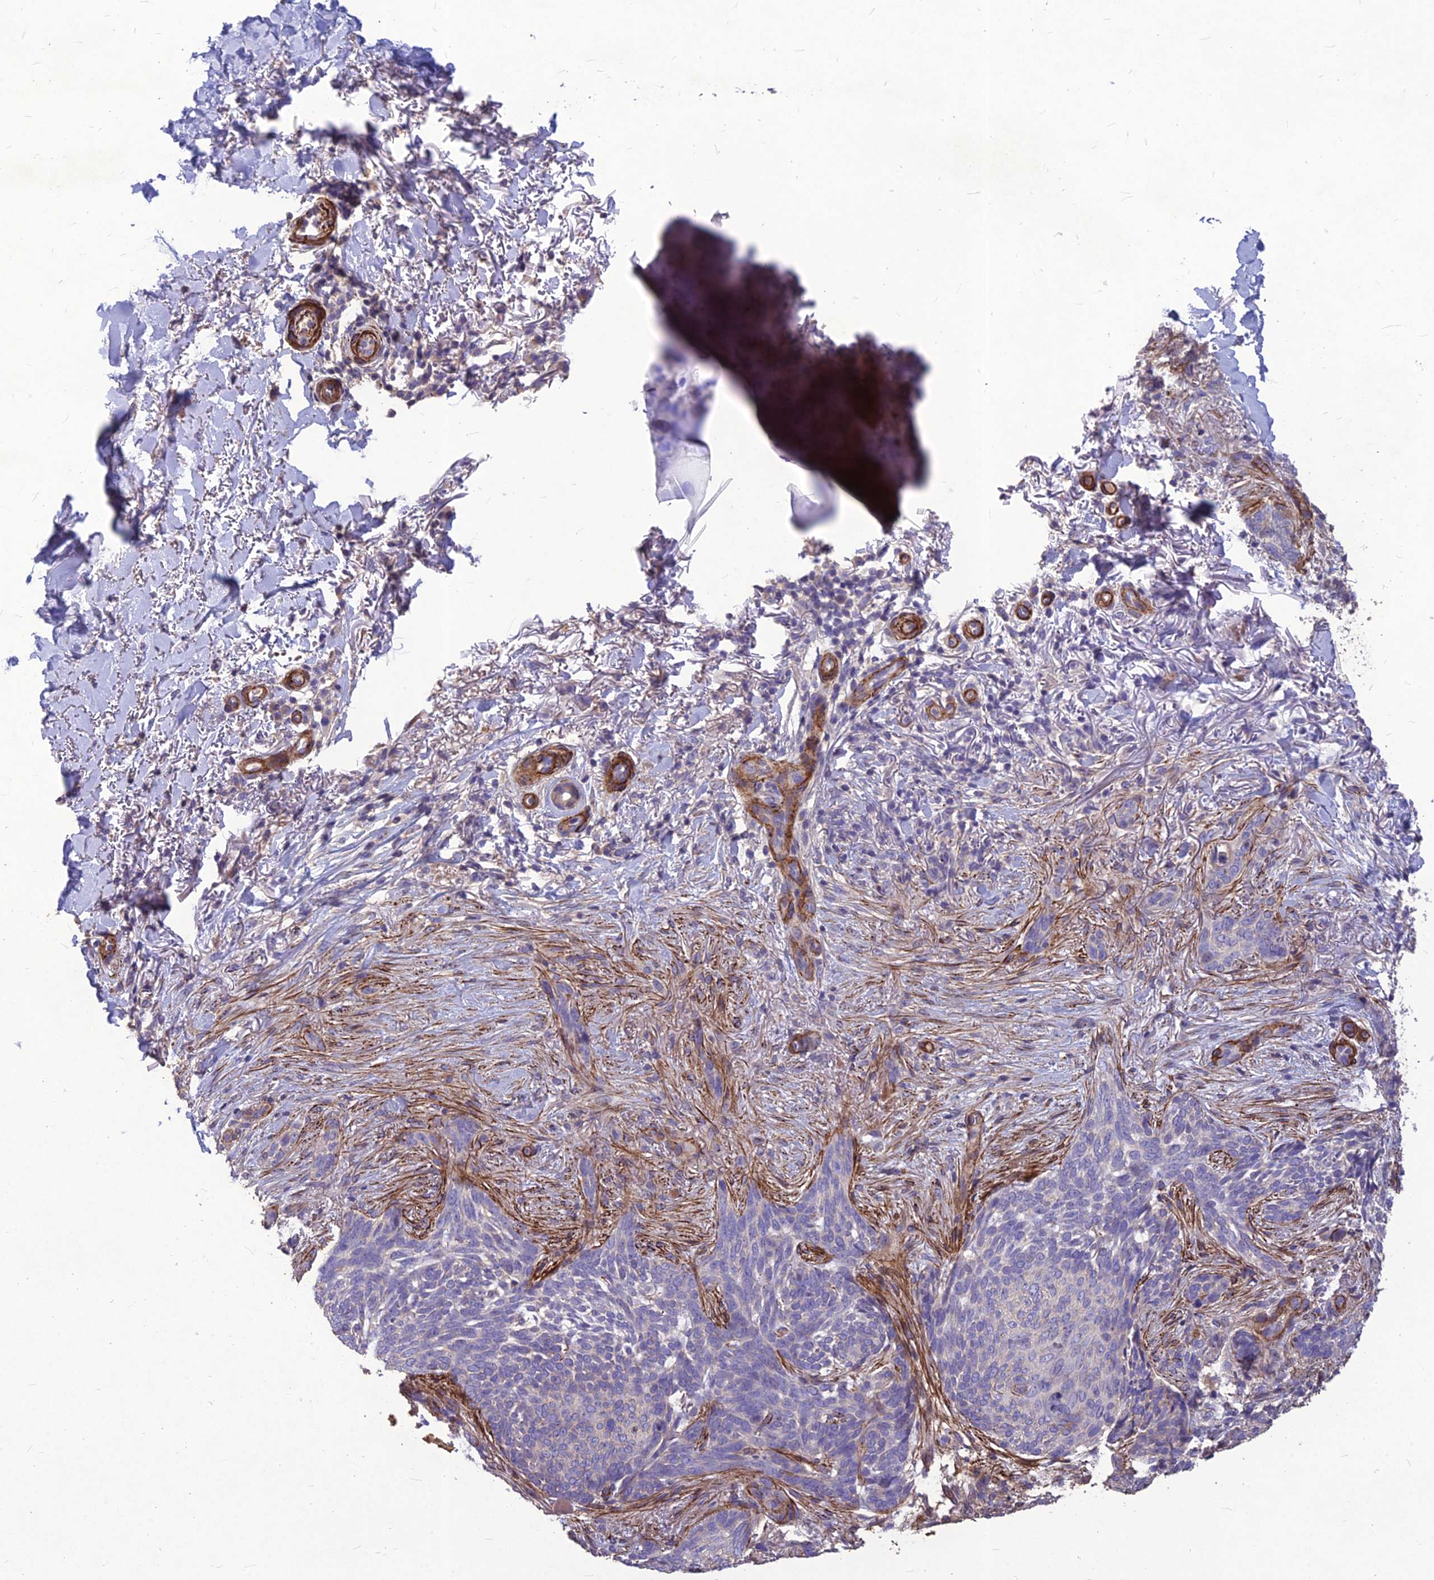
{"staining": {"intensity": "negative", "quantity": "none", "location": "none"}, "tissue": "skin cancer", "cell_type": "Tumor cells", "image_type": "cancer", "snomed": [{"axis": "morphology", "description": "Normal tissue, NOS"}, {"axis": "morphology", "description": "Basal cell carcinoma"}, {"axis": "topography", "description": "Skin"}], "caption": "The micrograph displays no staining of tumor cells in skin cancer (basal cell carcinoma).", "gene": "CLUH", "patient": {"sex": "female", "age": 67}}